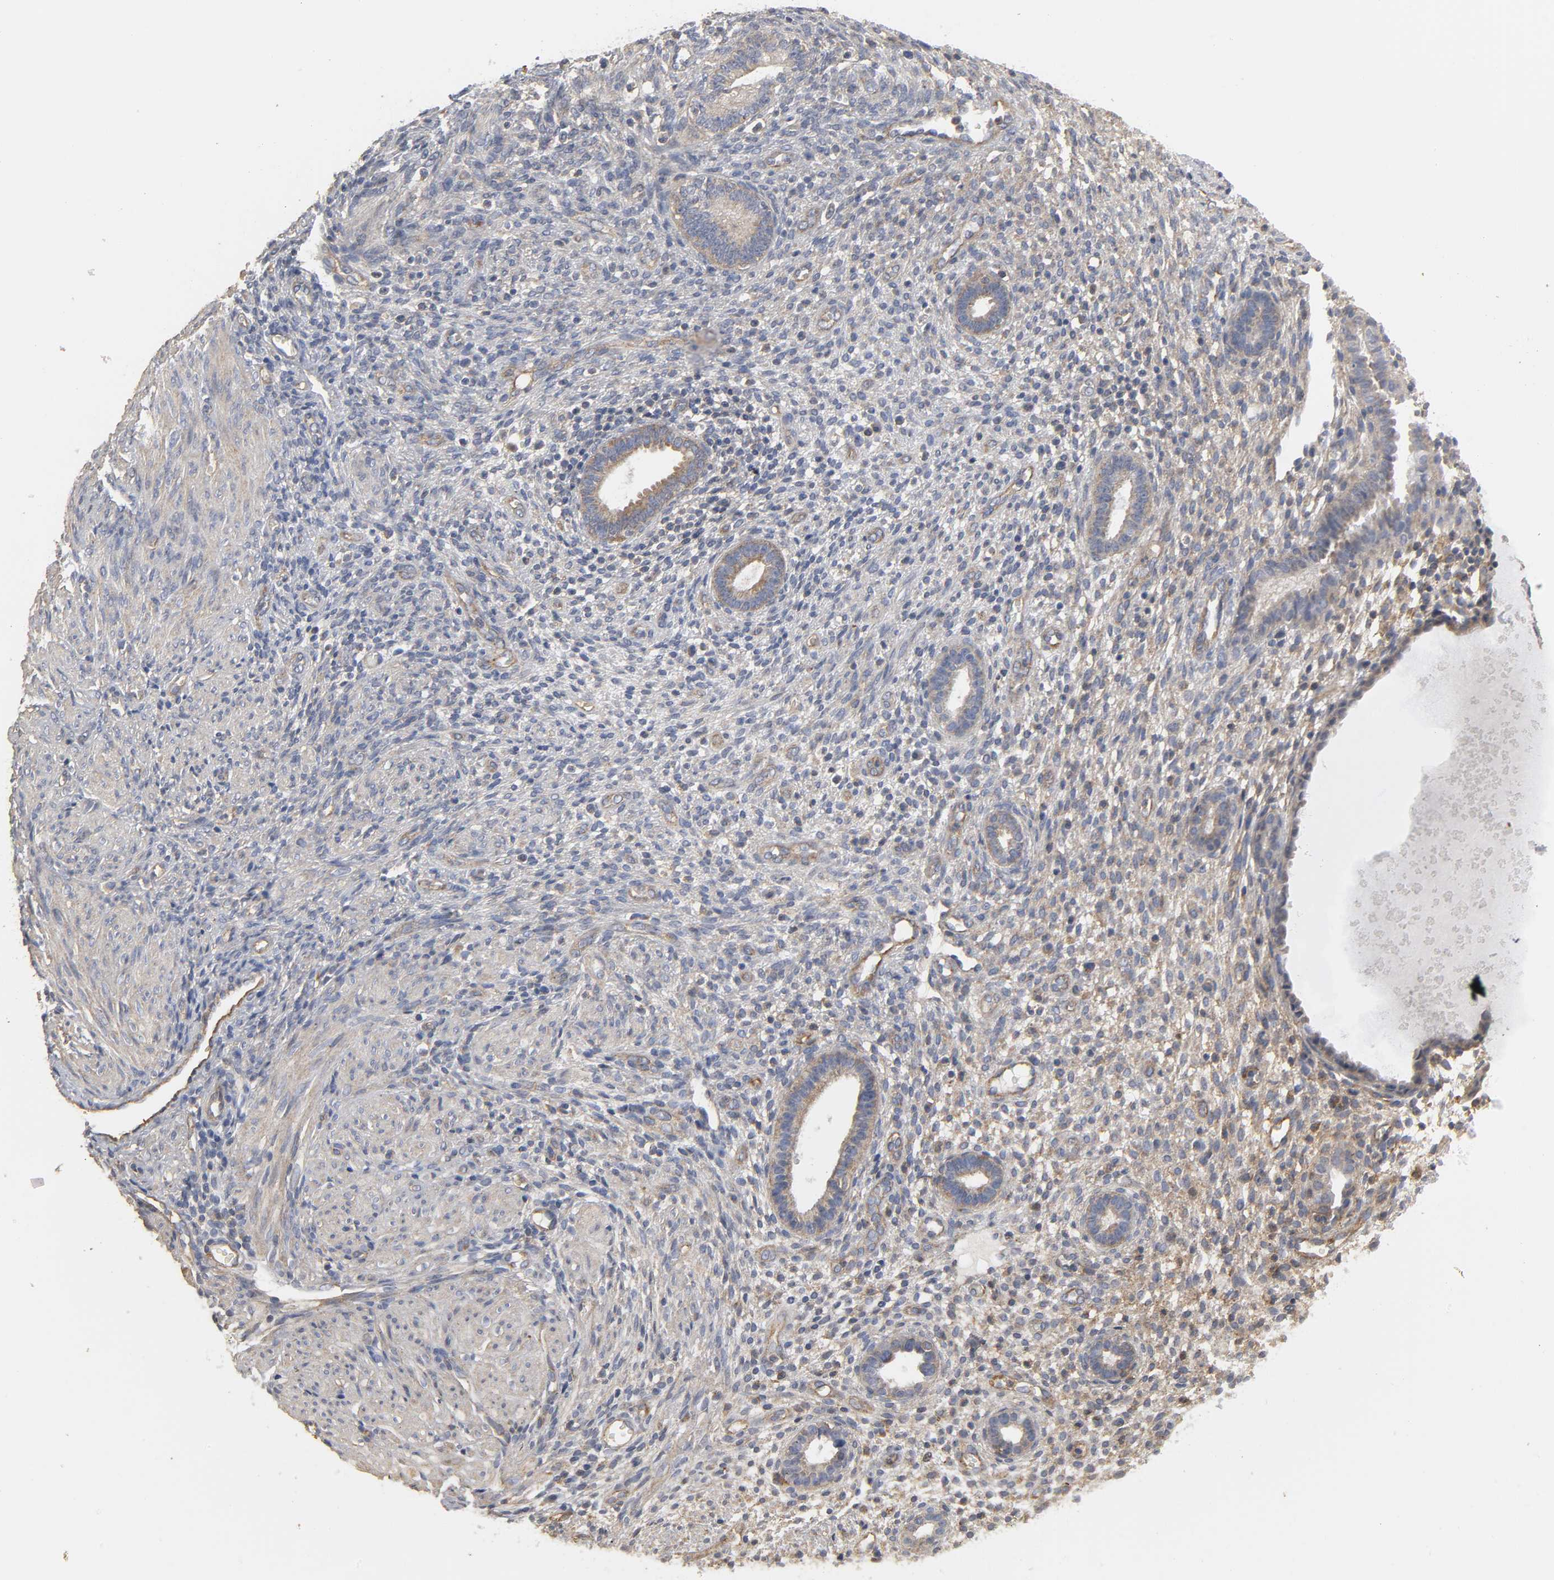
{"staining": {"intensity": "moderate", "quantity": "25%-75%", "location": "cytoplasmic/membranous"}, "tissue": "endometrium", "cell_type": "Cells in endometrial stroma", "image_type": "normal", "snomed": [{"axis": "morphology", "description": "Normal tissue, NOS"}, {"axis": "topography", "description": "Endometrium"}], "caption": "The immunohistochemical stain shows moderate cytoplasmic/membranous staining in cells in endometrial stroma of benign endometrium. Using DAB (3,3'-diaminobenzidine) (brown) and hematoxylin (blue) stains, captured at high magnification using brightfield microscopy.", "gene": "SH3GLB1", "patient": {"sex": "female", "age": 72}}